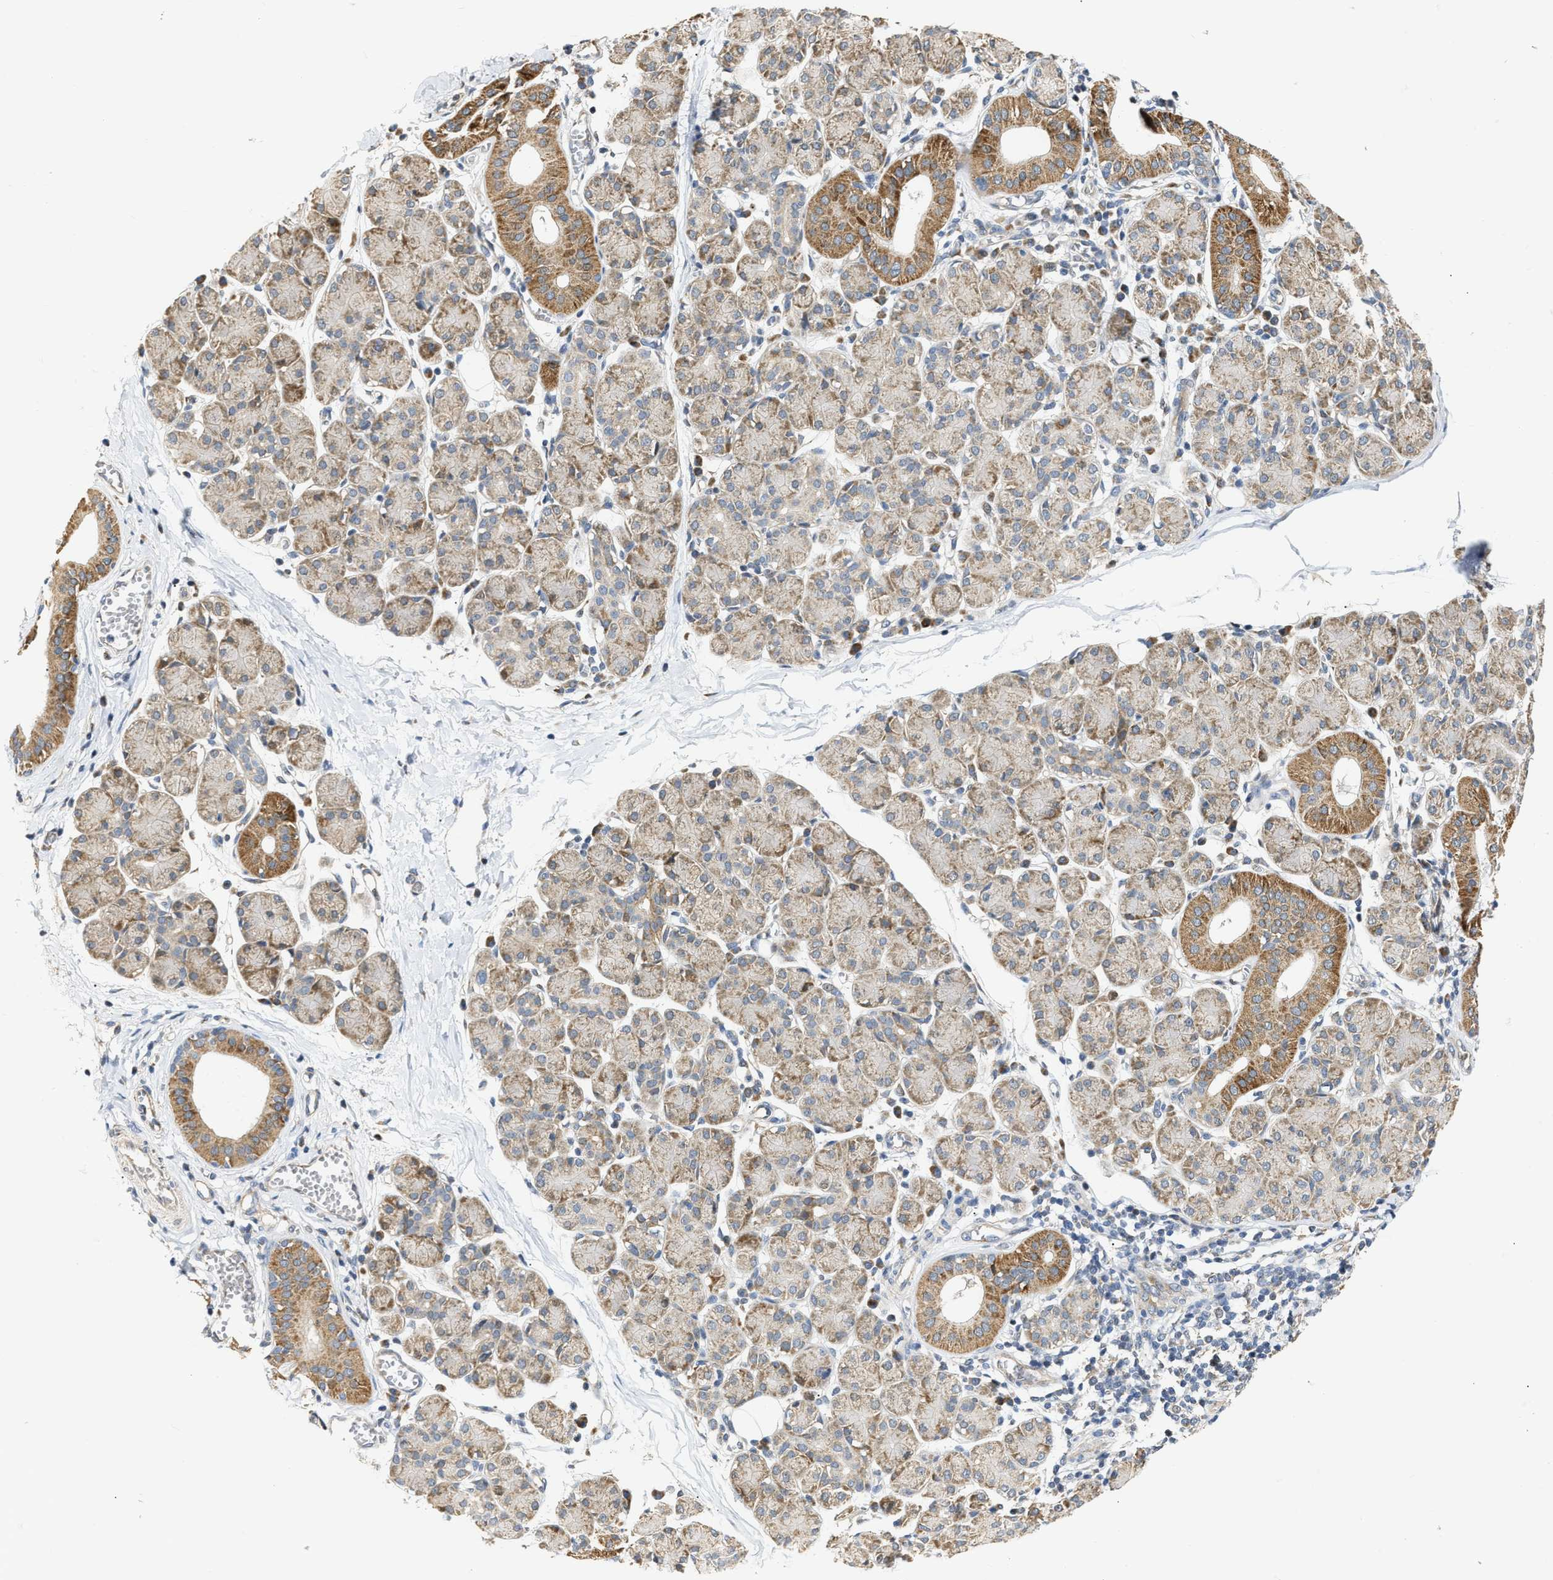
{"staining": {"intensity": "moderate", "quantity": ">75%", "location": "cytoplasmic/membranous"}, "tissue": "salivary gland", "cell_type": "Glandular cells", "image_type": "normal", "snomed": [{"axis": "morphology", "description": "Normal tissue, NOS"}, {"axis": "morphology", "description": "Inflammation, NOS"}, {"axis": "topography", "description": "Lymph node"}, {"axis": "topography", "description": "Salivary gland"}], "caption": "Immunohistochemistry (IHC) histopathology image of benign salivary gland: salivary gland stained using IHC reveals medium levels of moderate protein expression localized specifically in the cytoplasmic/membranous of glandular cells, appearing as a cytoplasmic/membranous brown color.", "gene": "DEPTOR", "patient": {"sex": "male", "age": 3}}